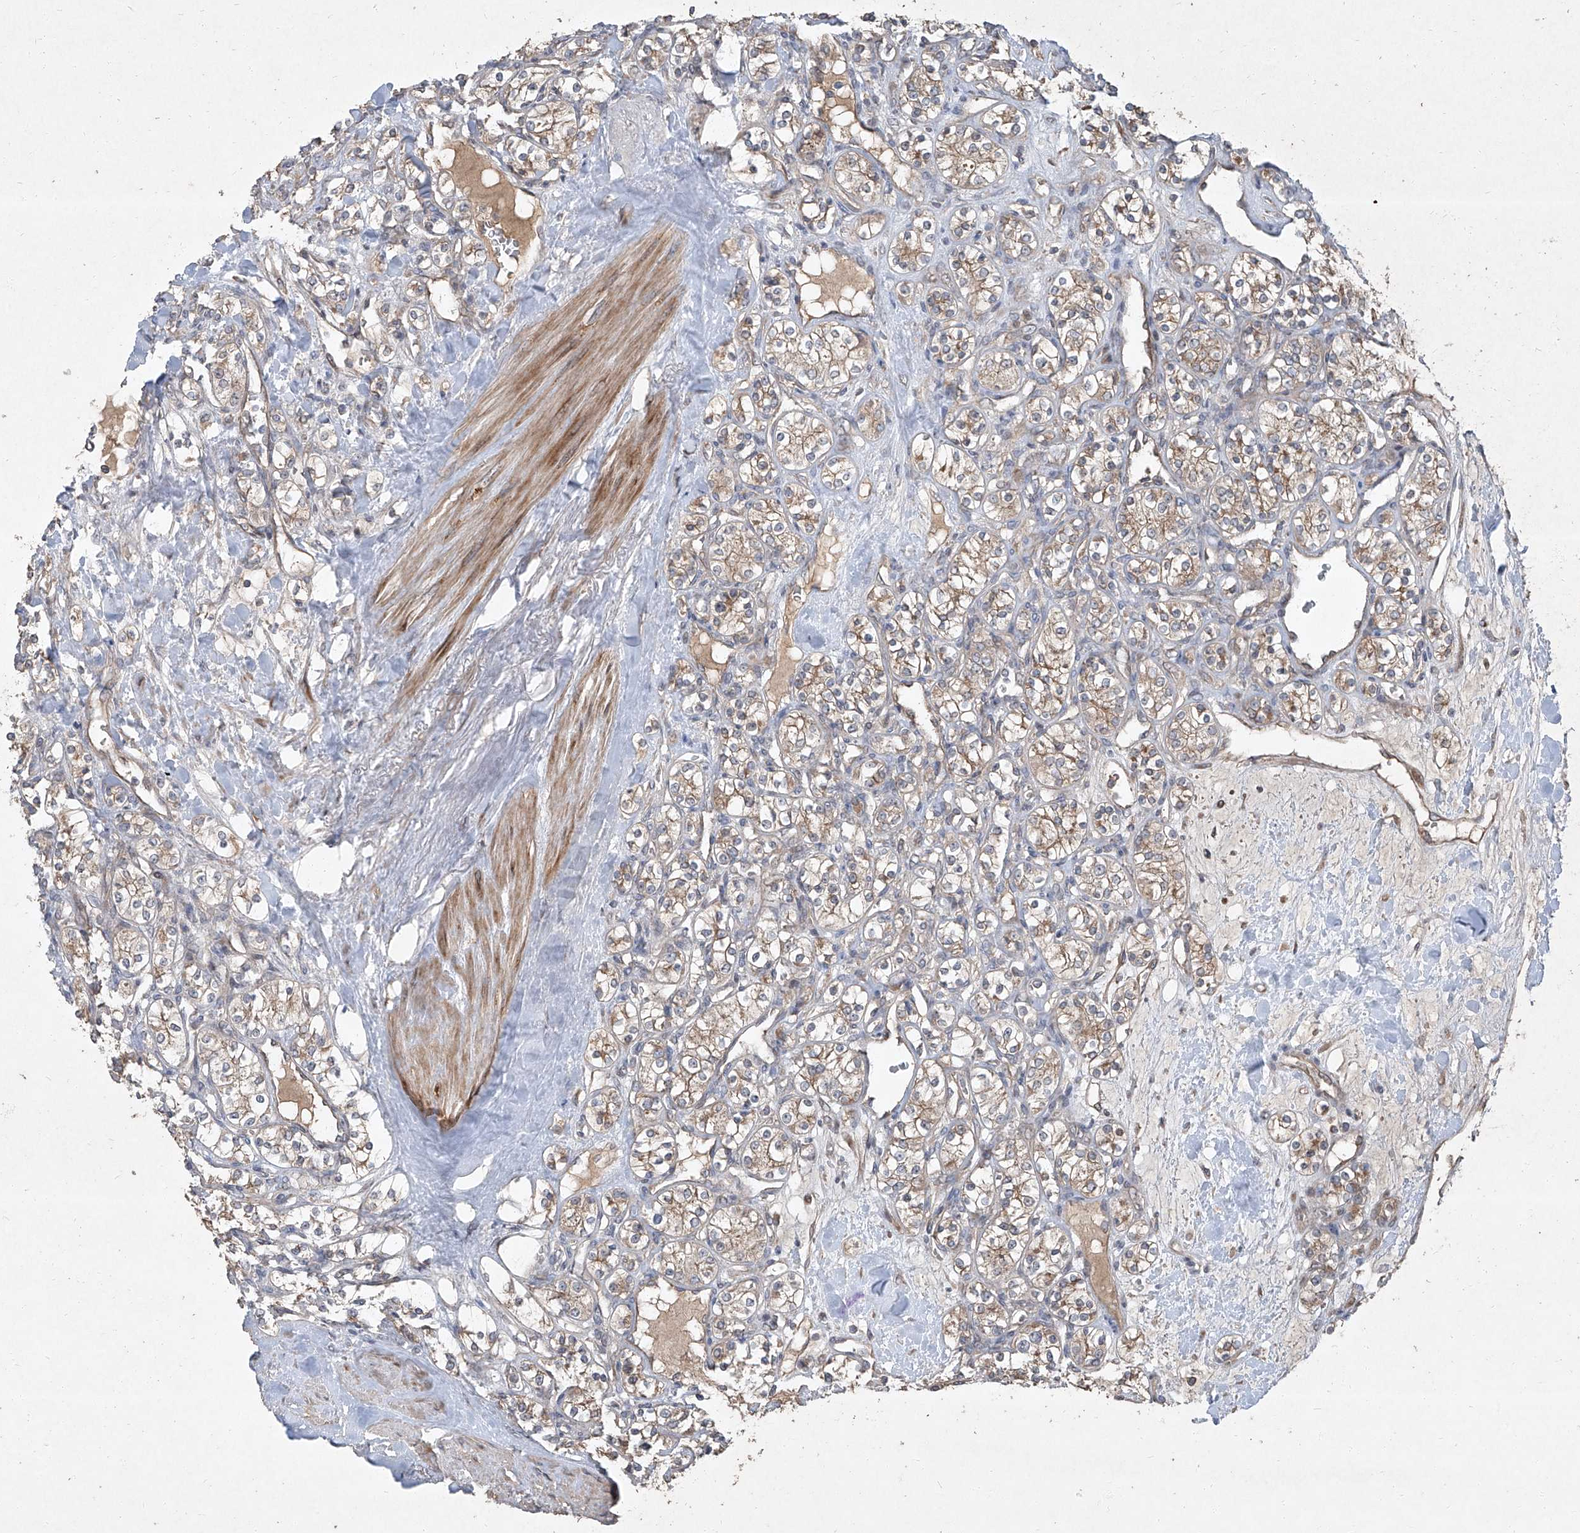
{"staining": {"intensity": "moderate", "quantity": ">75%", "location": "cytoplasmic/membranous"}, "tissue": "renal cancer", "cell_type": "Tumor cells", "image_type": "cancer", "snomed": [{"axis": "morphology", "description": "Adenocarcinoma, NOS"}, {"axis": "topography", "description": "Kidney"}], "caption": "A brown stain labels moderate cytoplasmic/membranous positivity of a protein in adenocarcinoma (renal) tumor cells.", "gene": "CCN1", "patient": {"sex": "male", "age": 77}}